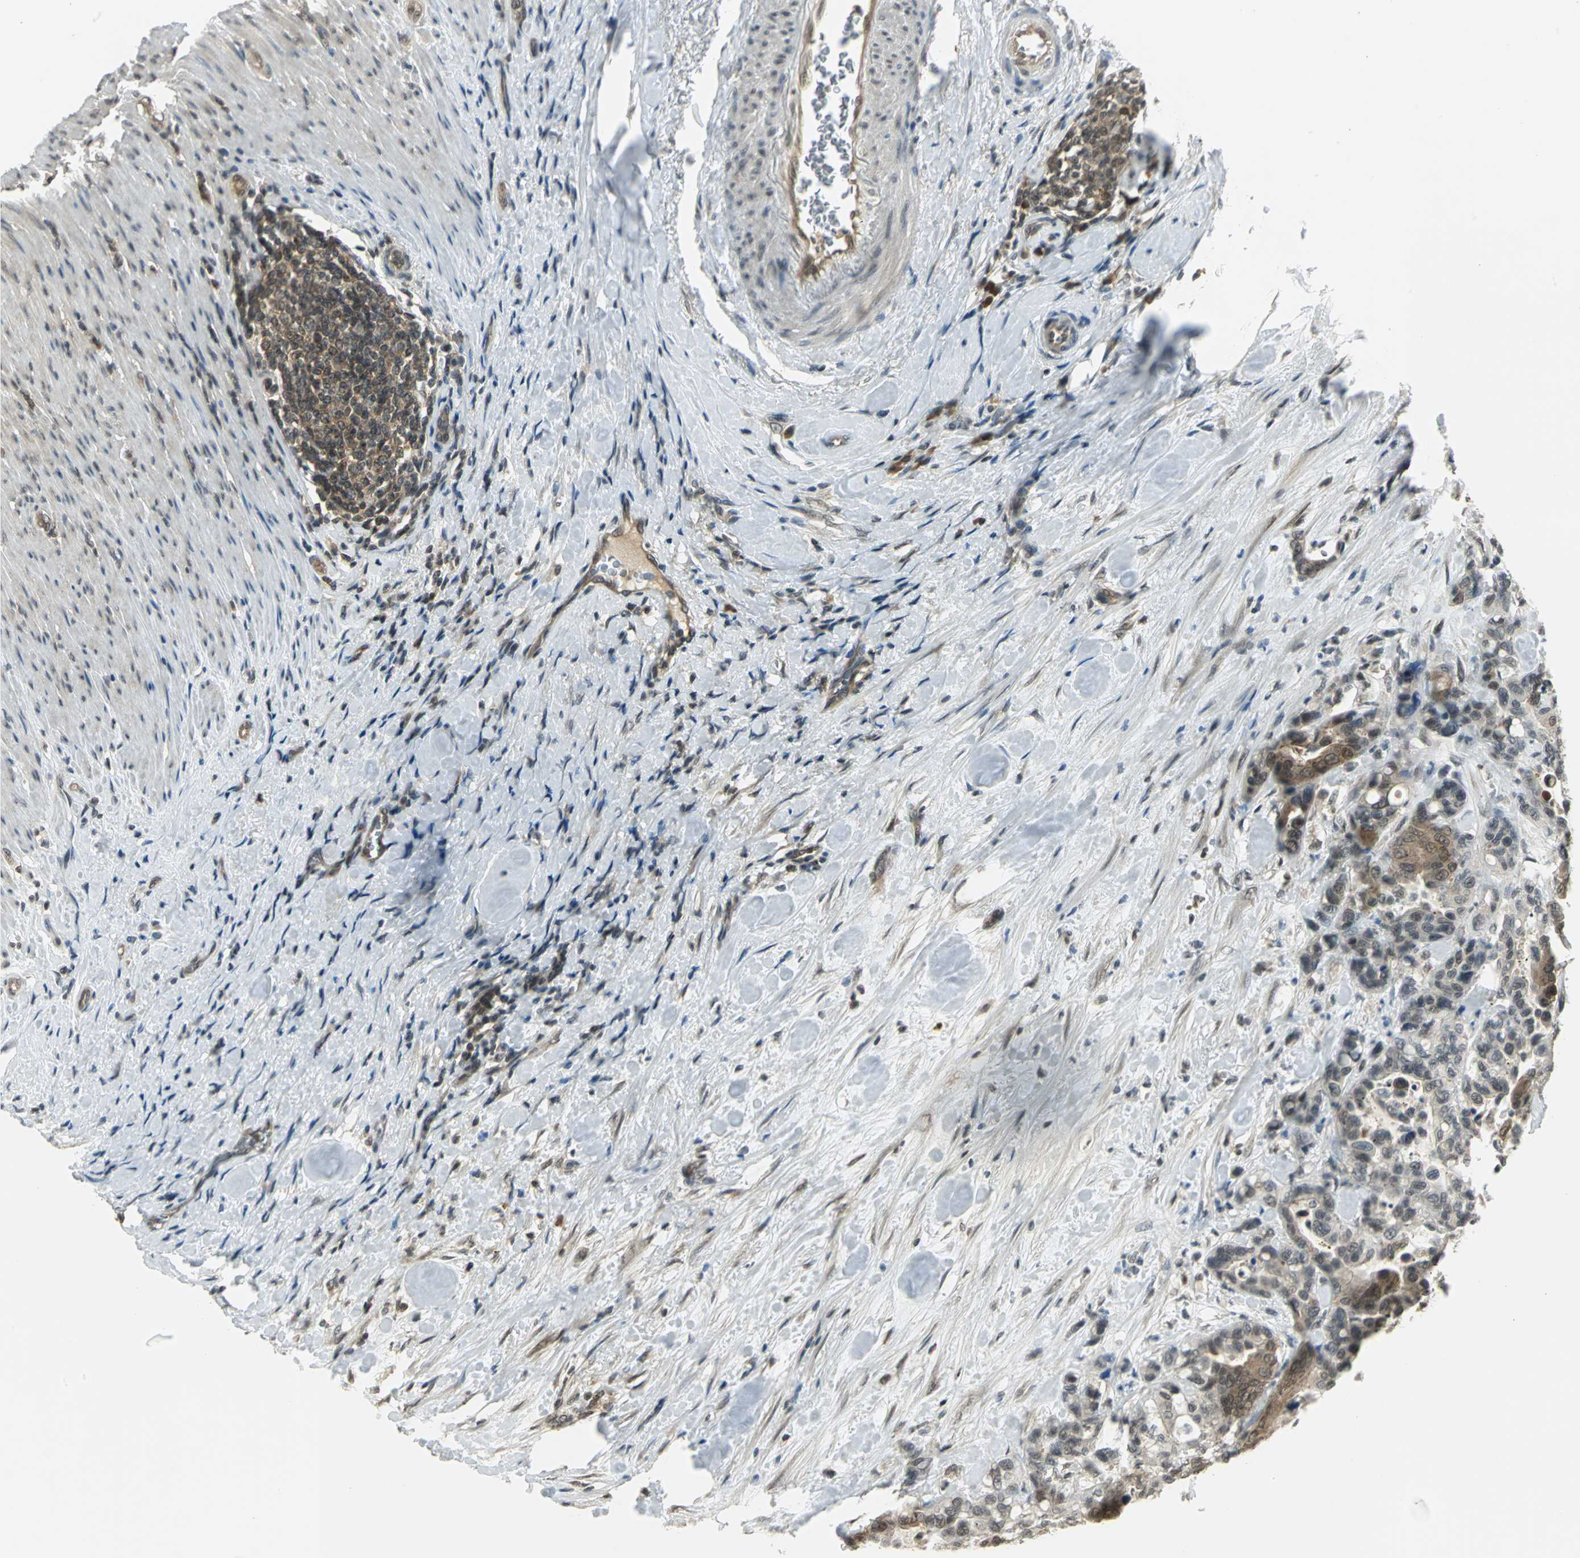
{"staining": {"intensity": "weak", "quantity": "25%-75%", "location": "cytoplasmic/membranous"}, "tissue": "colorectal cancer", "cell_type": "Tumor cells", "image_type": "cancer", "snomed": [{"axis": "morphology", "description": "Adenocarcinoma, NOS"}, {"axis": "topography", "description": "Colon"}], "caption": "A brown stain labels weak cytoplasmic/membranous expression of a protein in human colorectal cancer (adenocarcinoma) tumor cells.", "gene": "CDC34", "patient": {"sex": "male", "age": 82}}